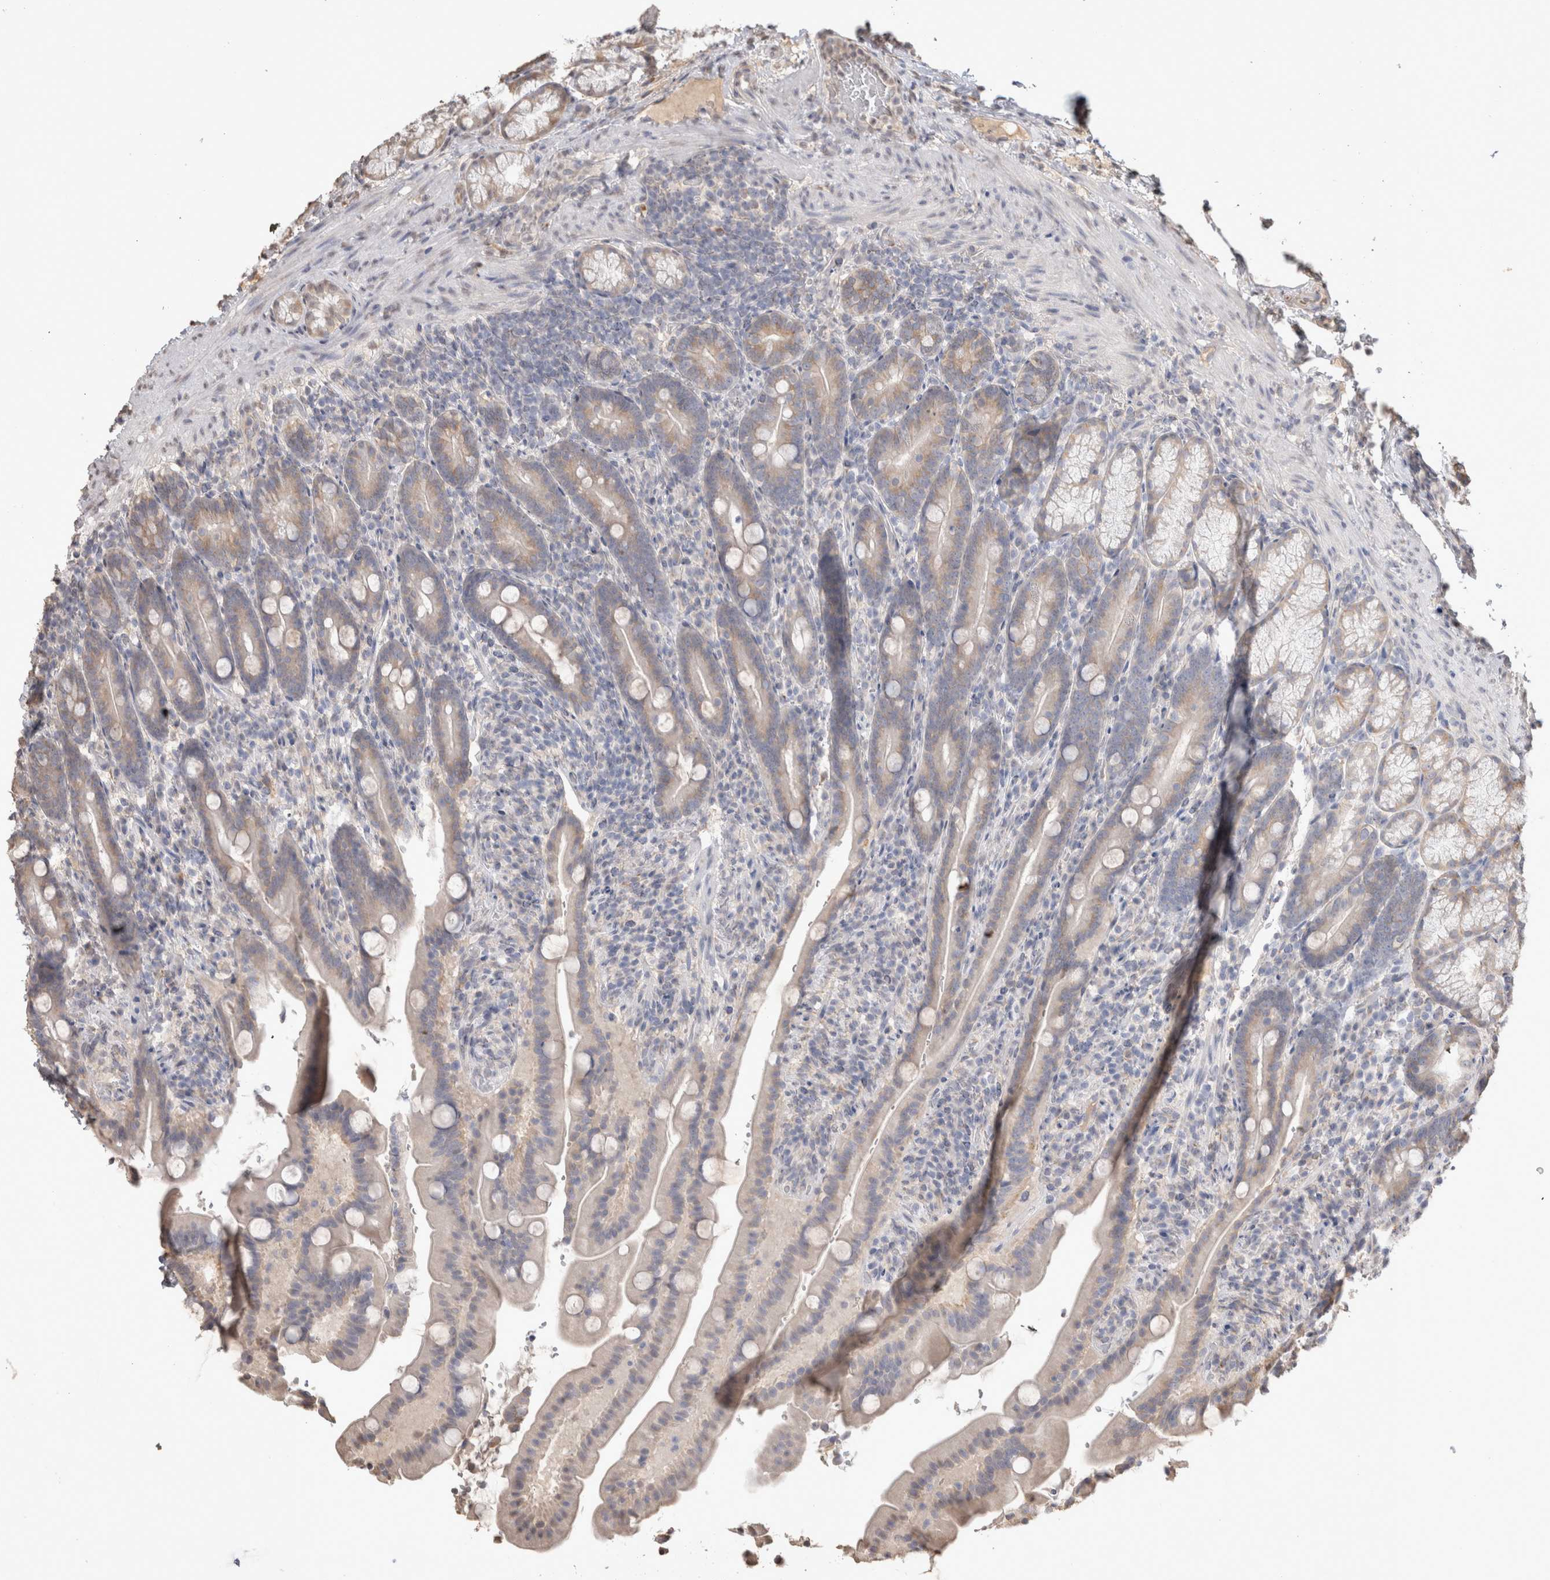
{"staining": {"intensity": "weak", "quantity": "<25%", "location": "cytoplasmic/membranous"}, "tissue": "duodenum", "cell_type": "Glandular cells", "image_type": "normal", "snomed": [{"axis": "morphology", "description": "Normal tissue, NOS"}, {"axis": "topography", "description": "Duodenum"}], "caption": "The IHC photomicrograph has no significant expression in glandular cells of duodenum.", "gene": "NAALADL2", "patient": {"sex": "male", "age": 54}}